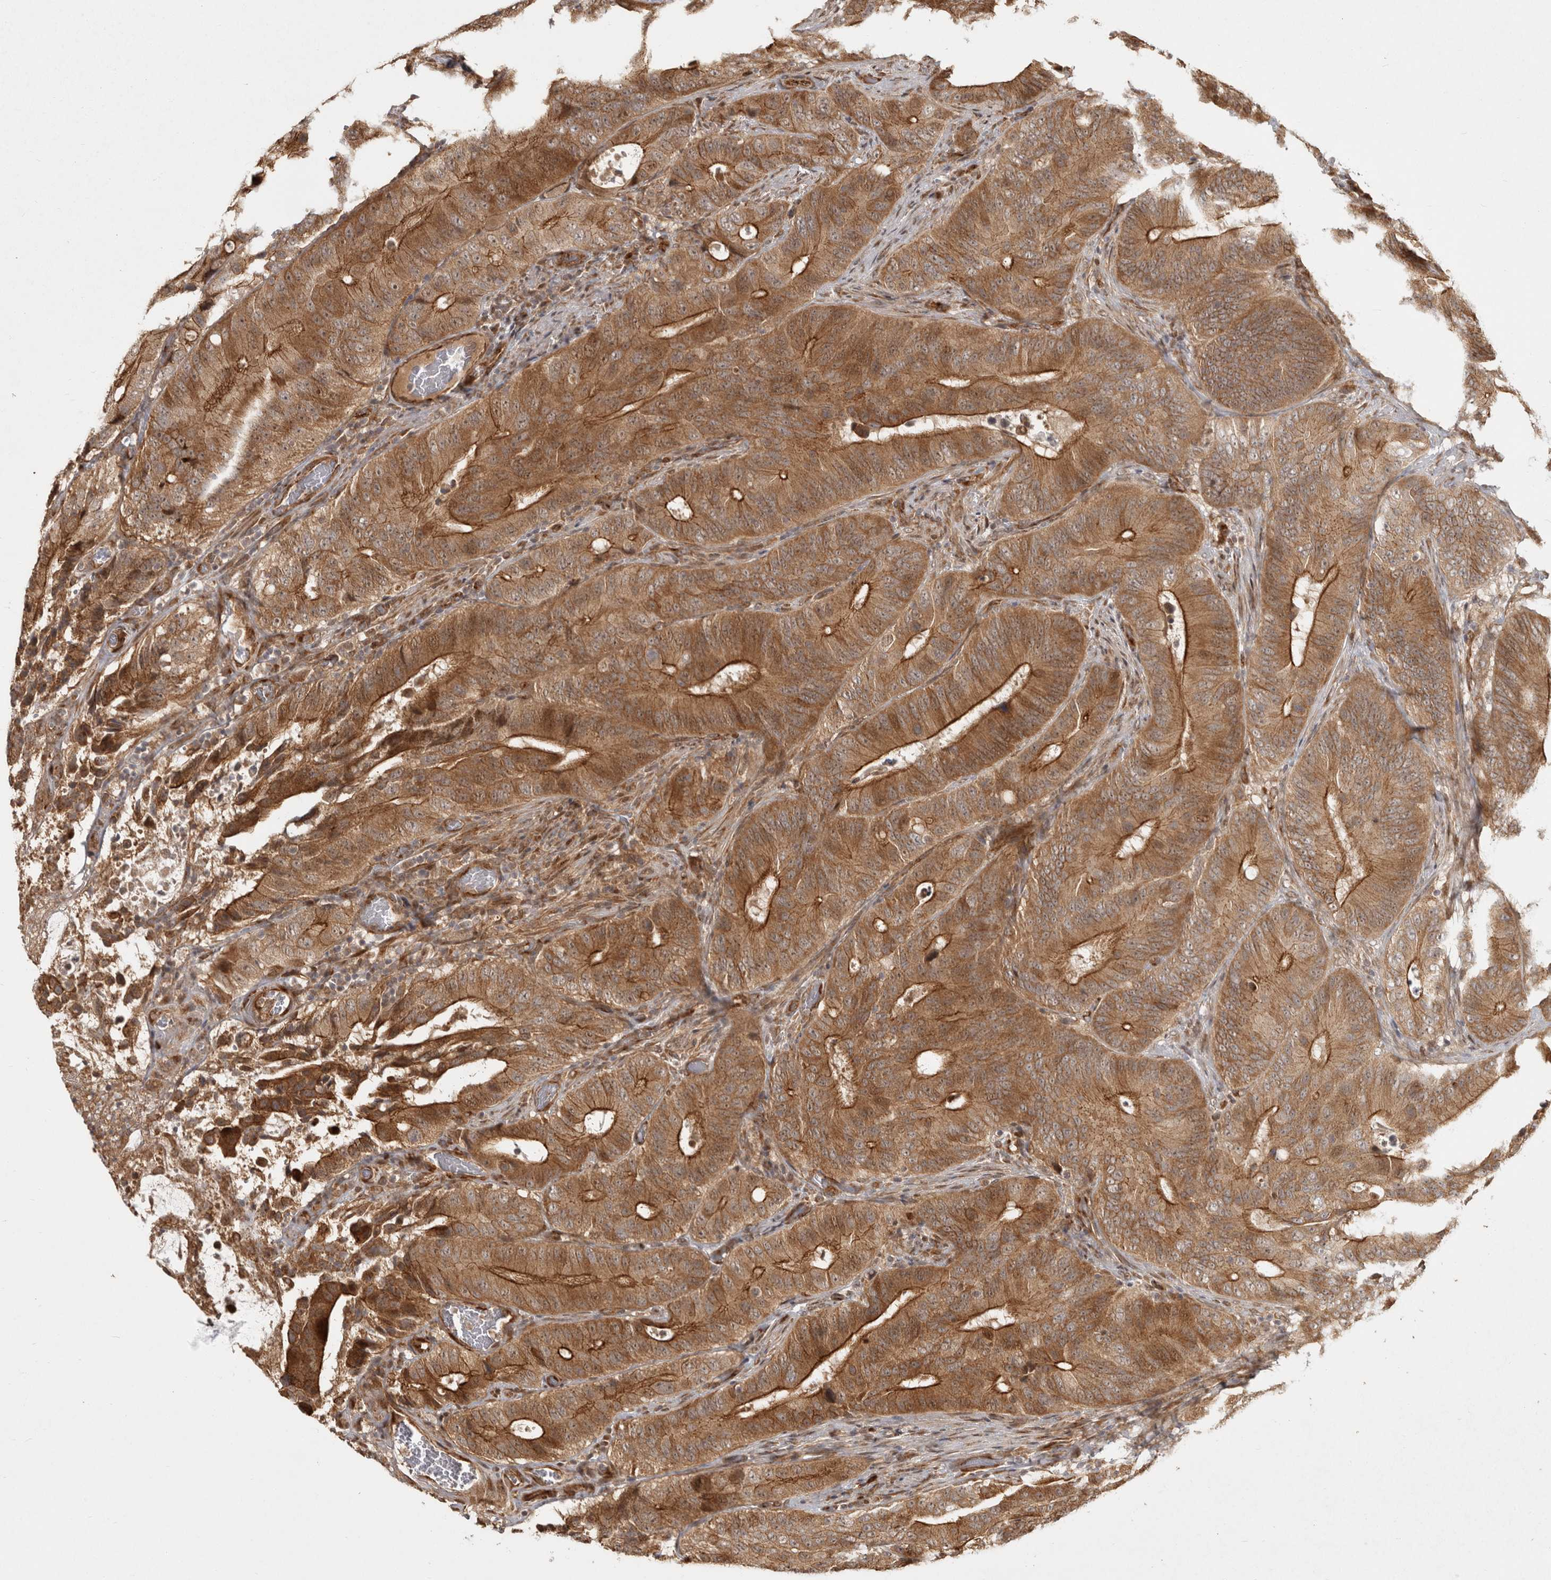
{"staining": {"intensity": "moderate", "quantity": ">75%", "location": "cytoplasmic/membranous"}, "tissue": "colorectal cancer", "cell_type": "Tumor cells", "image_type": "cancer", "snomed": [{"axis": "morphology", "description": "Adenocarcinoma, NOS"}, {"axis": "topography", "description": "Colon"}], "caption": "Human colorectal cancer (adenocarcinoma) stained with a protein marker exhibits moderate staining in tumor cells.", "gene": "CAMSAP2", "patient": {"sex": "male", "age": 83}}